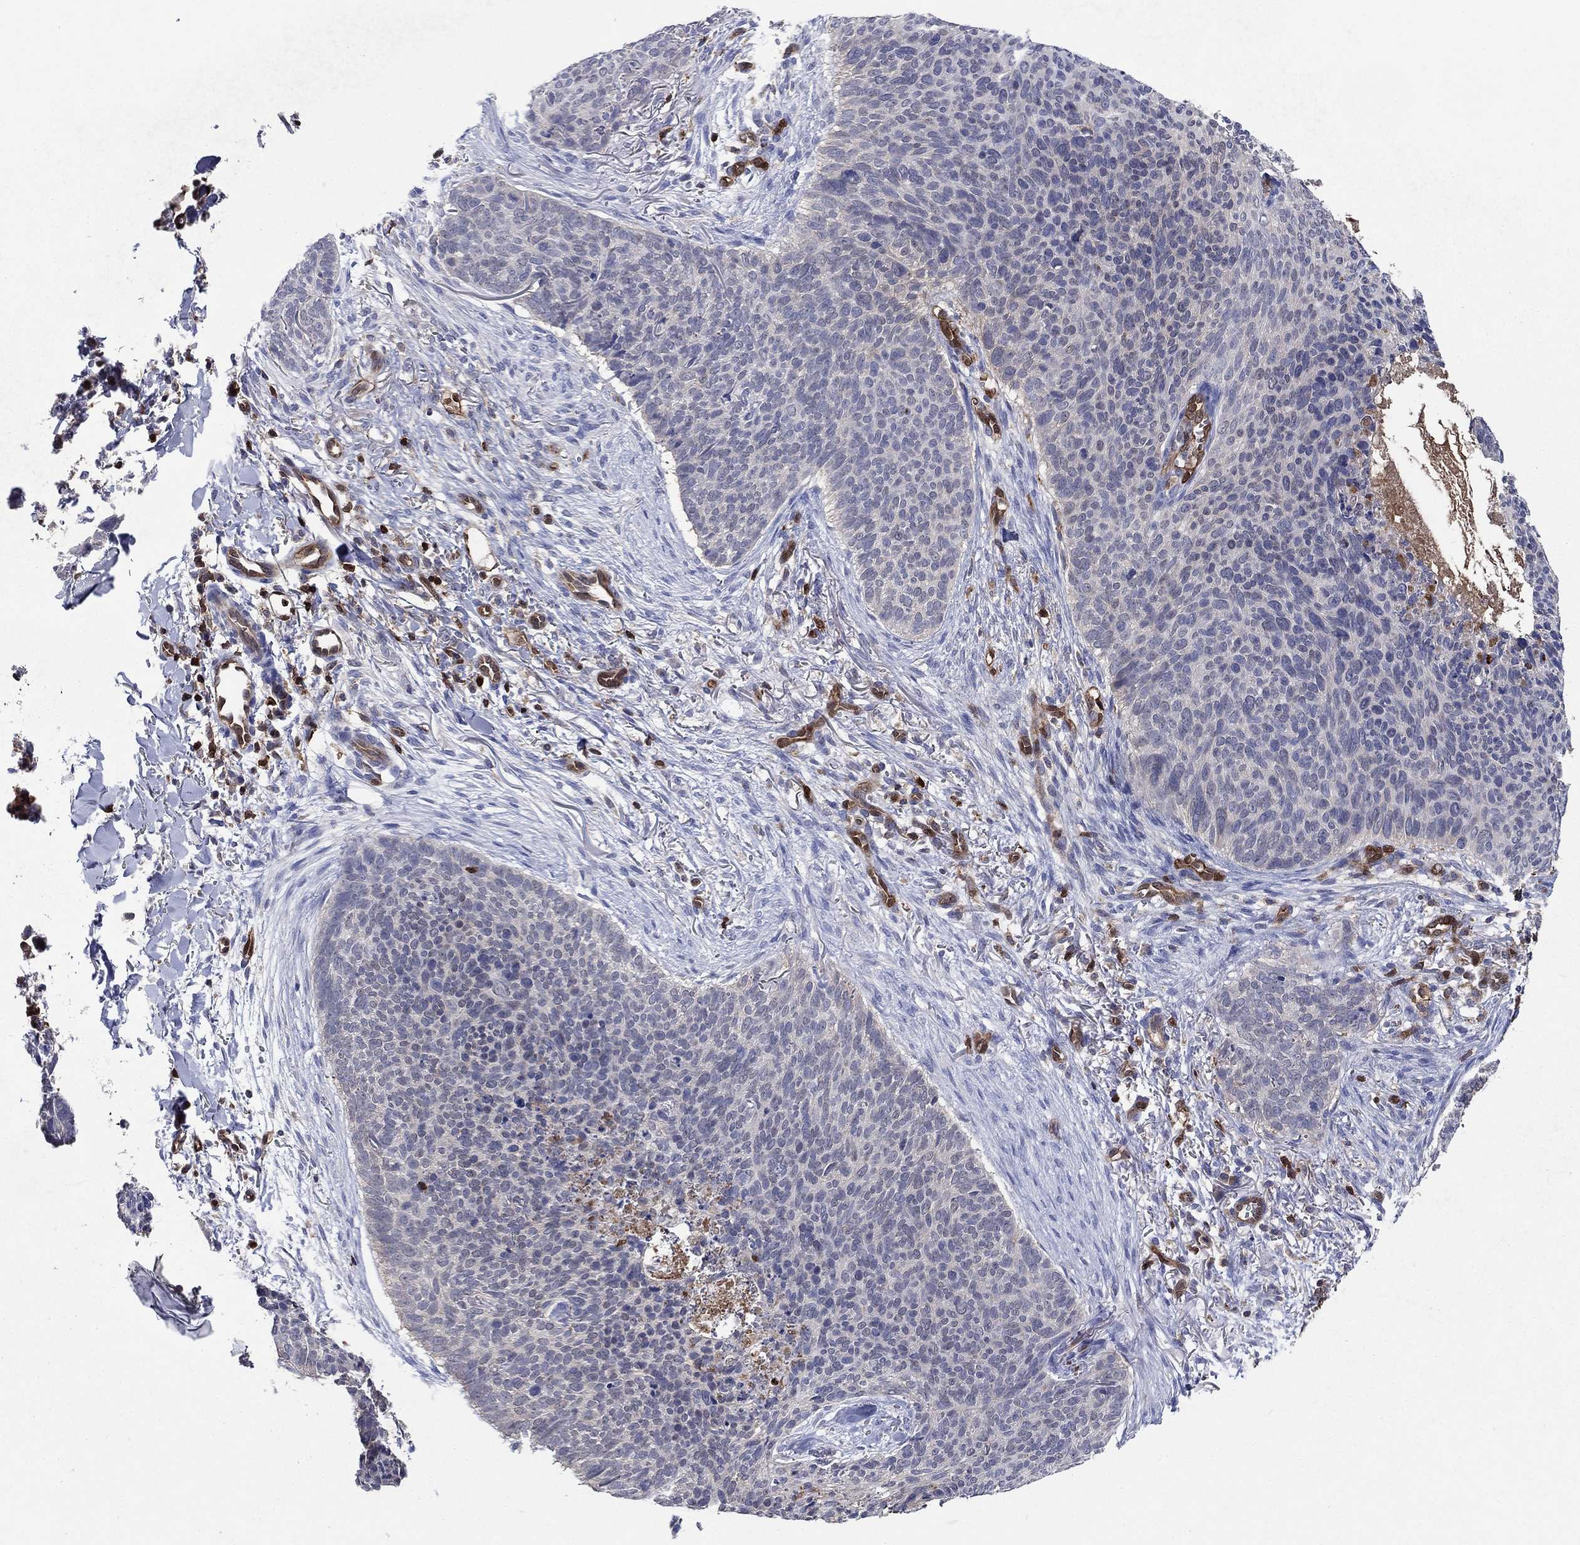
{"staining": {"intensity": "negative", "quantity": "none", "location": "none"}, "tissue": "skin cancer", "cell_type": "Tumor cells", "image_type": "cancer", "snomed": [{"axis": "morphology", "description": "Basal cell carcinoma"}, {"axis": "topography", "description": "Skin"}], "caption": "Basal cell carcinoma (skin) was stained to show a protein in brown. There is no significant expression in tumor cells.", "gene": "AGFG2", "patient": {"sex": "male", "age": 64}}